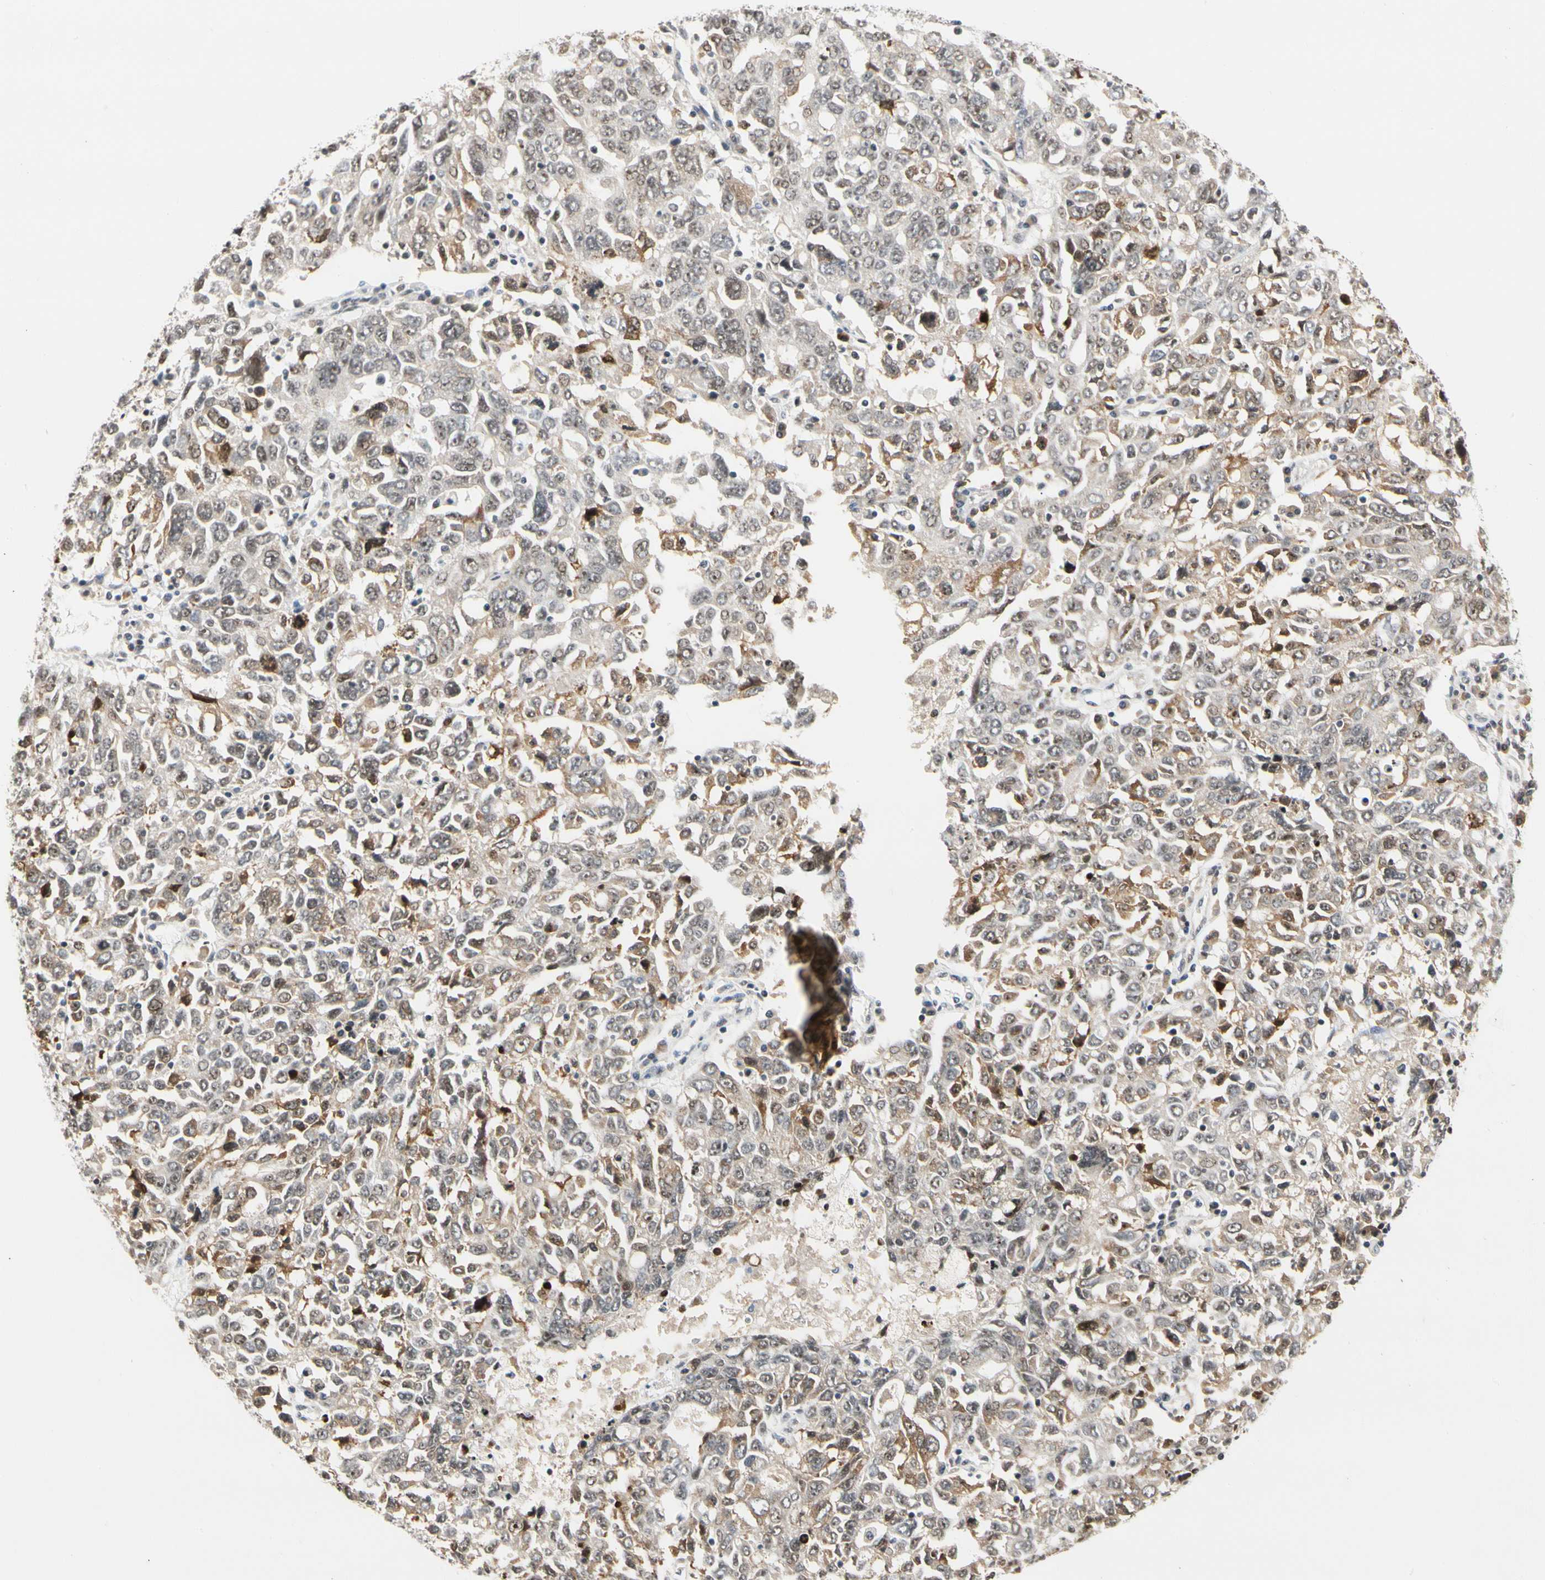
{"staining": {"intensity": "moderate", "quantity": "25%-75%", "location": "nuclear"}, "tissue": "ovarian cancer", "cell_type": "Tumor cells", "image_type": "cancer", "snomed": [{"axis": "morphology", "description": "Carcinoma, endometroid"}, {"axis": "topography", "description": "Ovary"}], "caption": "Brown immunohistochemical staining in ovarian cancer exhibits moderate nuclear expression in approximately 25%-75% of tumor cells.", "gene": "ZSCAN16", "patient": {"sex": "female", "age": 62}}